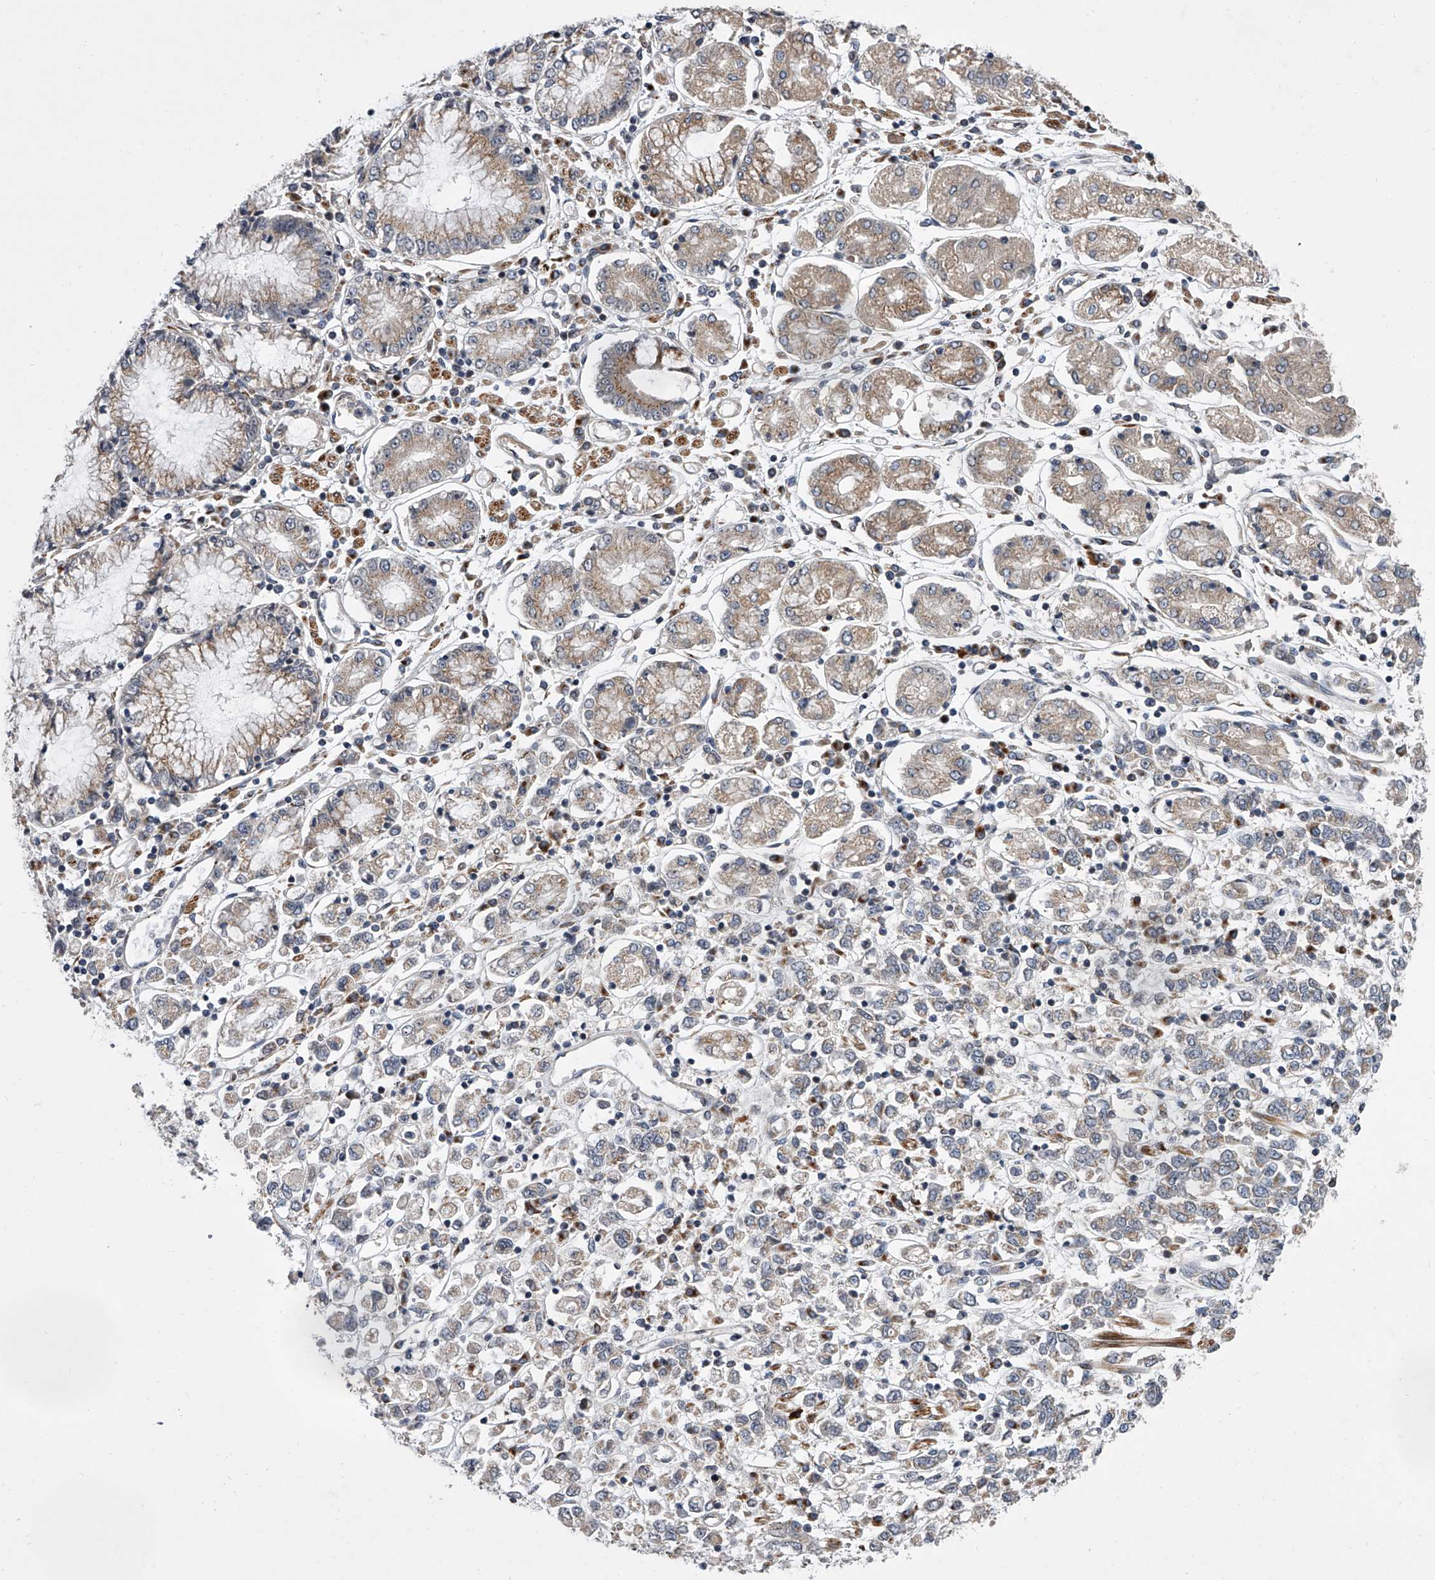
{"staining": {"intensity": "negative", "quantity": "none", "location": "none"}, "tissue": "stomach cancer", "cell_type": "Tumor cells", "image_type": "cancer", "snomed": [{"axis": "morphology", "description": "Adenocarcinoma, NOS"}, {"axis": "topography", "description": "Stomach"}], "caption": "The IHC histopathology image has no significant expression in tumor cells of adenocarcinoma (stomach) tissue.", "gene": "DLGAP2", "patient": {"sex": "female", "age": 76}}